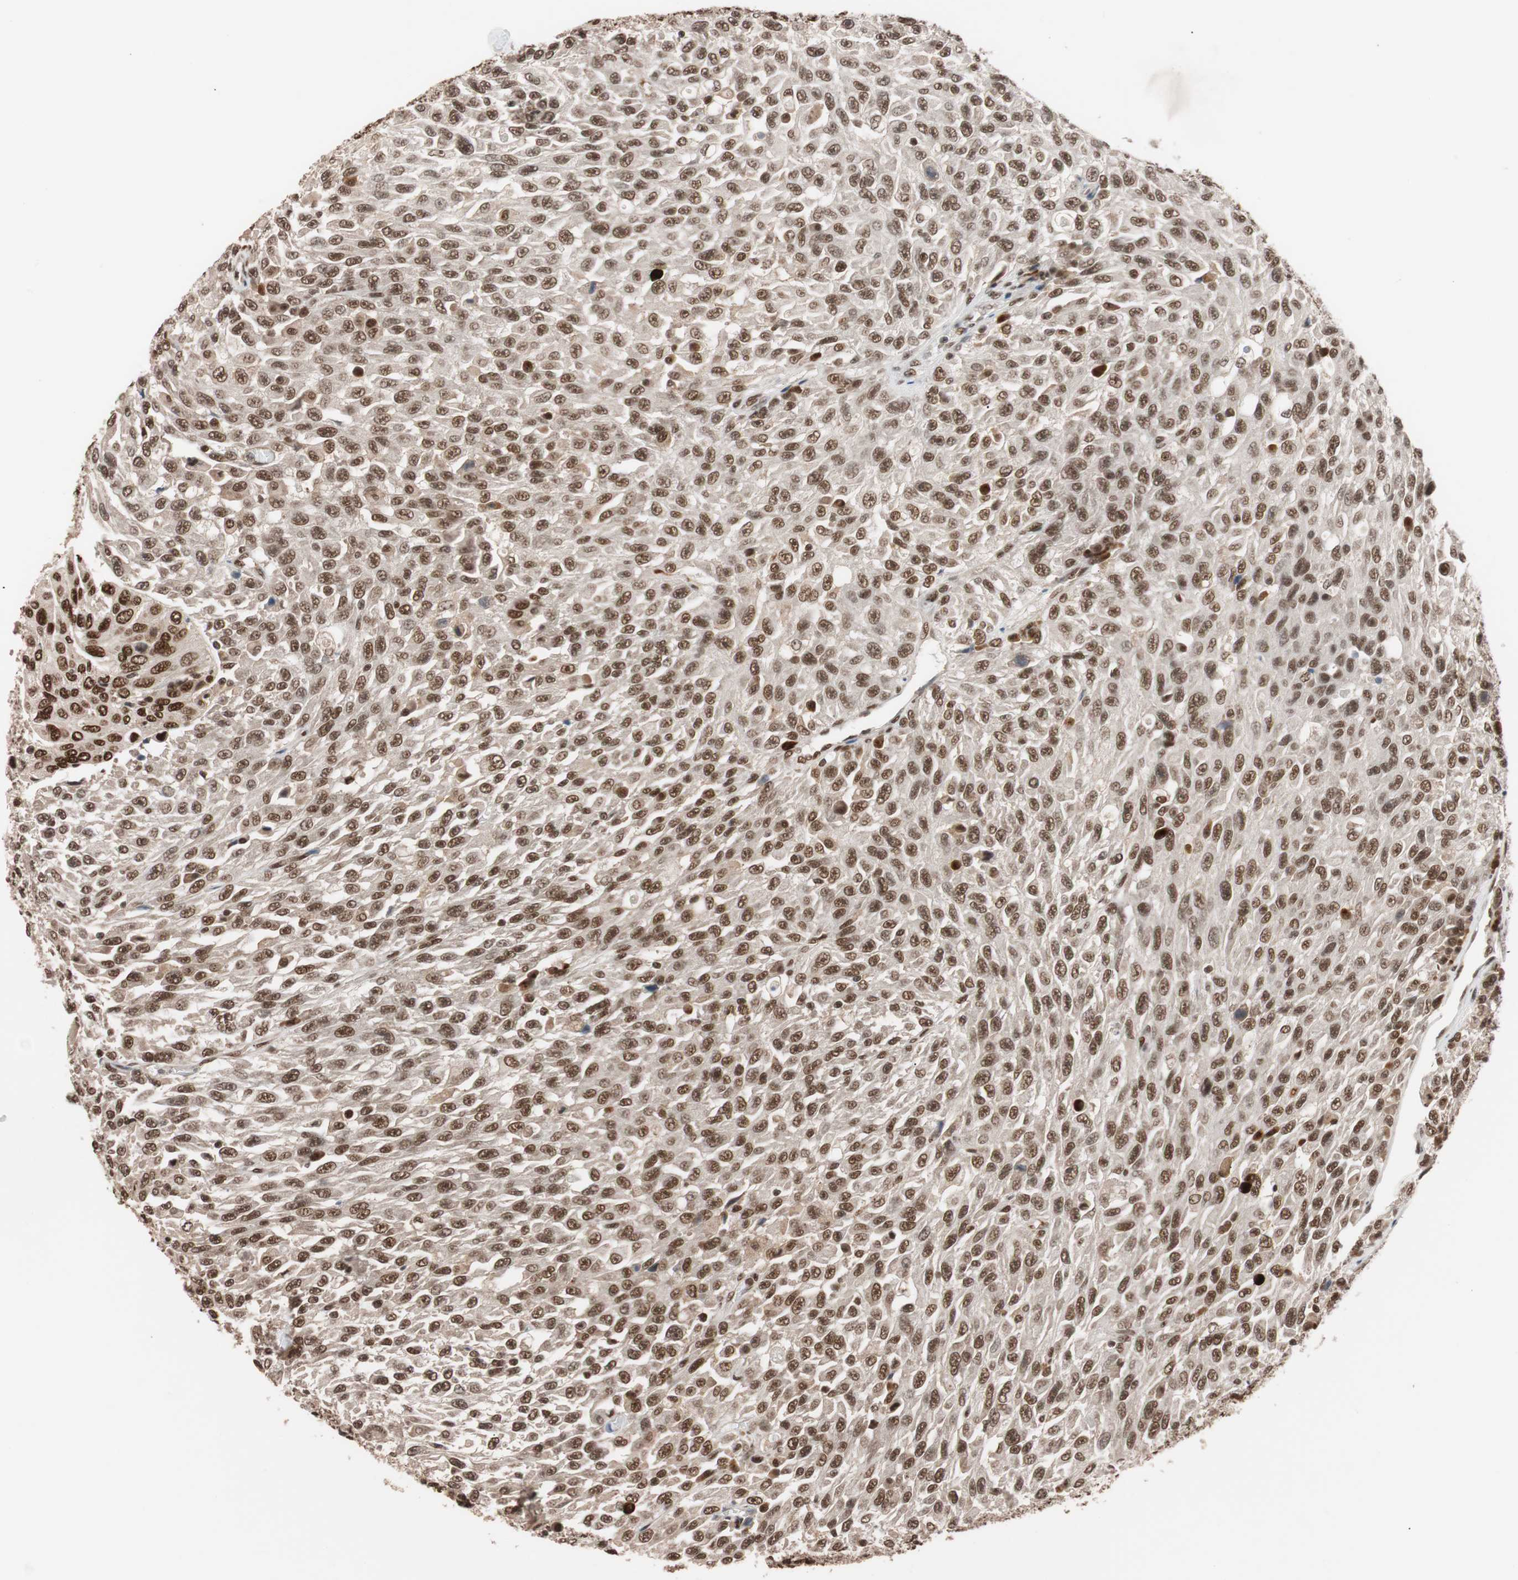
{"staining": {"intensity": "strong", "quantity": ">75%", "location": "nuclear"}, "tissue": "urothelial cancer", "cell_type": "Tumor cells", "image_type": "cancer", "snomed": [{"axis": "morphology", "description": "Urothelial carcinoma, High grade"}, {"axis": "topography", "description": "Urinary bladder"}], "caption": "DAB (3,3'-diaminobenzidine) immunohistochemical staining of human urothelial cancer reveals strong nuclear protein positivity in approximately >75% of tumor cells.", "gene": "CHAMP1", "patient": {"sex": "male", "age": 66}}